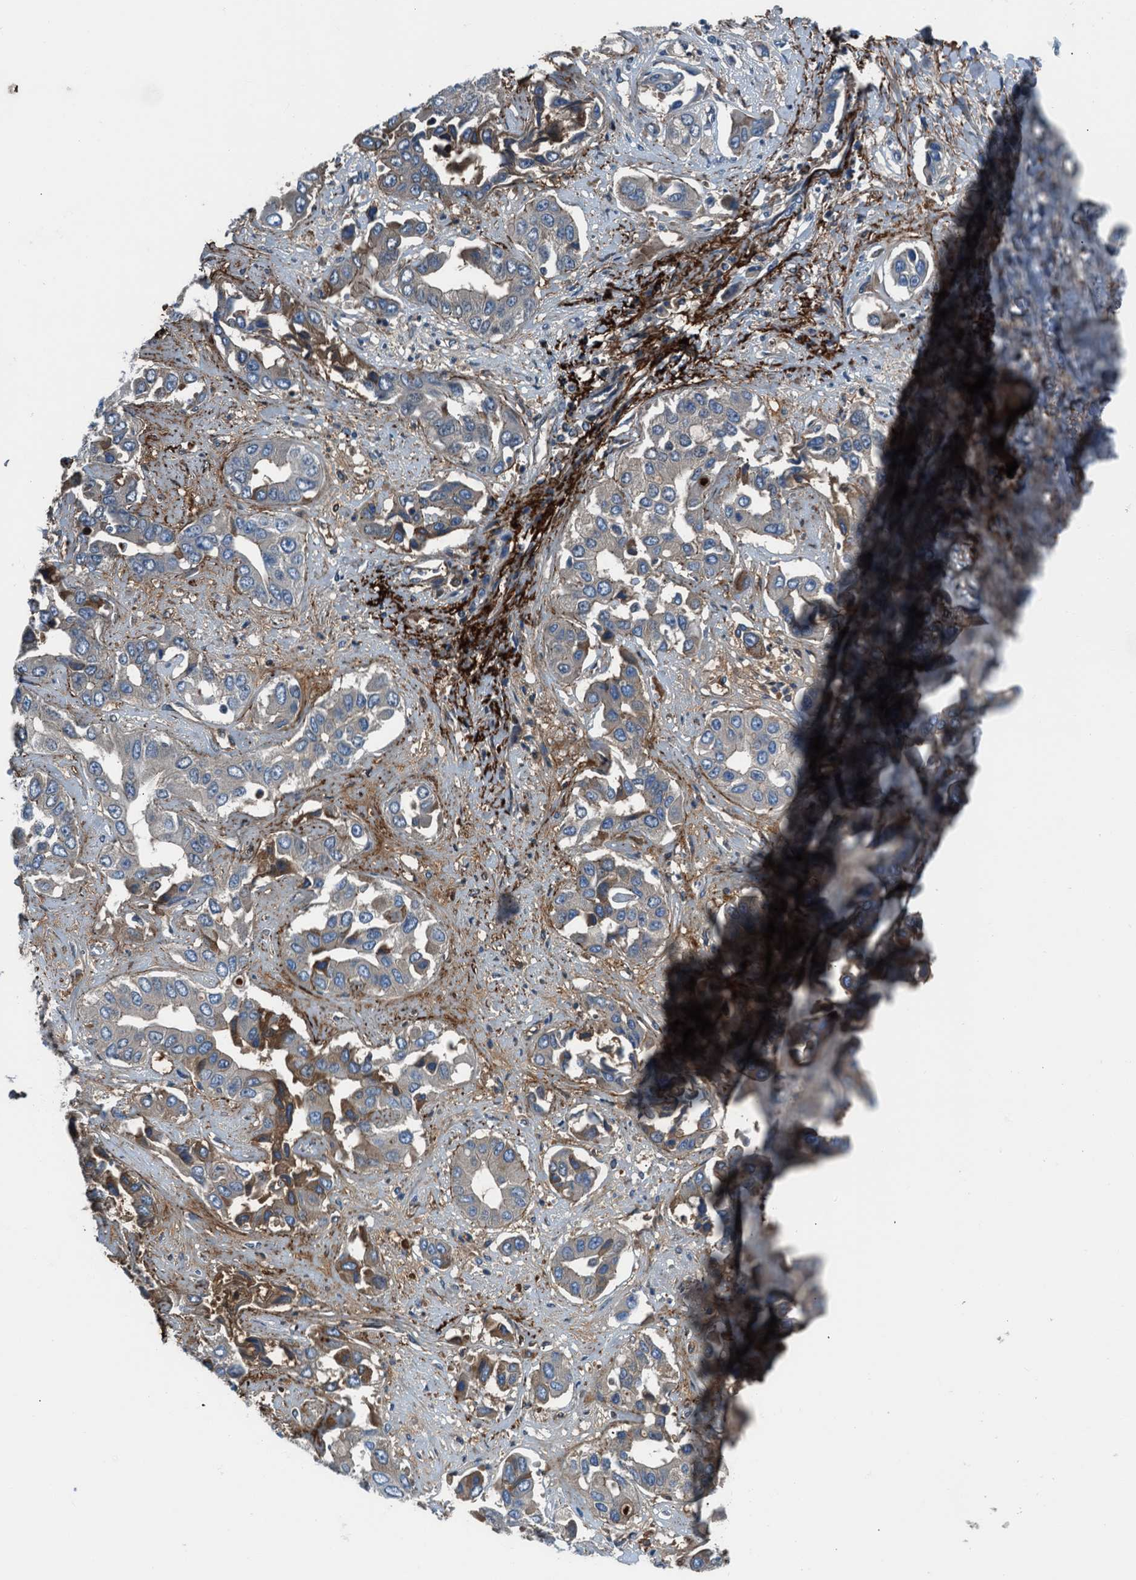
{"staining": {"intensity": "weak", "quantity": "<25%", "location": "cytoplasmic/membranous"}, "tissue": "liver cancer", "cell_type": "Tumor cells", "image_type": "cancer", "snomed": [{"axis": "morphology", "description": "Cholangiocarcinoma"}, {"axis": "topography", "description": "Liver"}], "caption": "There is no significant staining in tumor cells of liver cancer.", "gene": "SLC38A6", "patient": {"sex": "female", "age": 52}}